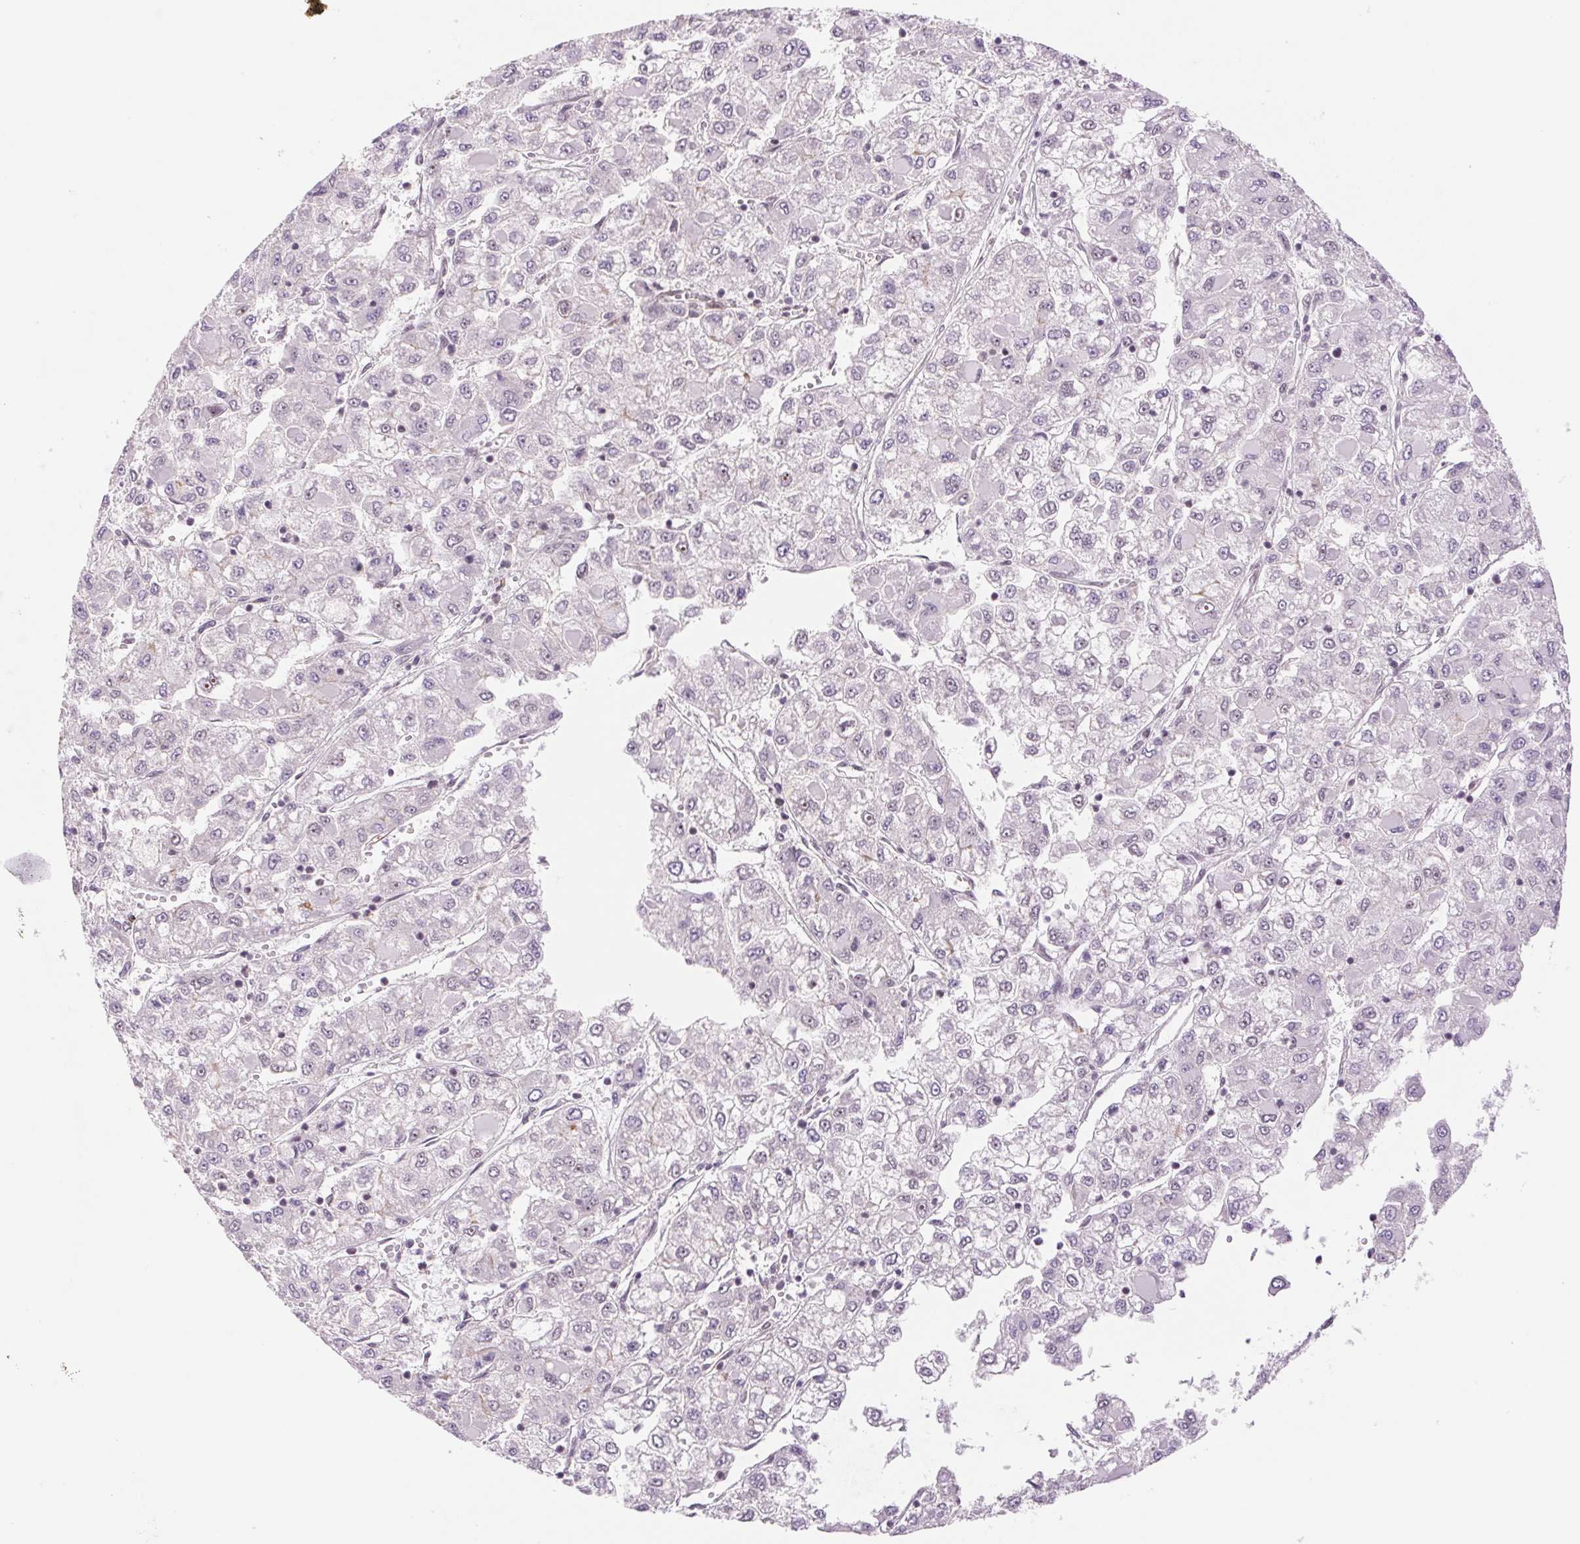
{"staining": {"intensity": "negative", "quantity": "none", "location": "none"}, "tissue": "liver cancer", "cell_type": "Tumor cells", "image_type": "cancer", "snomed": [{"axis": "morphology", "description": "Carcinoma, Hepatocellular, NOS"}, {"axis": "topography", "description": "Liver"}], "caption": "Liver cancer (hepatocellular carcinoma) stained for a protein using IHC exhibits no staining tumor cells.", "gene": "CWC25", "patient": {"sex": "male", "age": 40}}